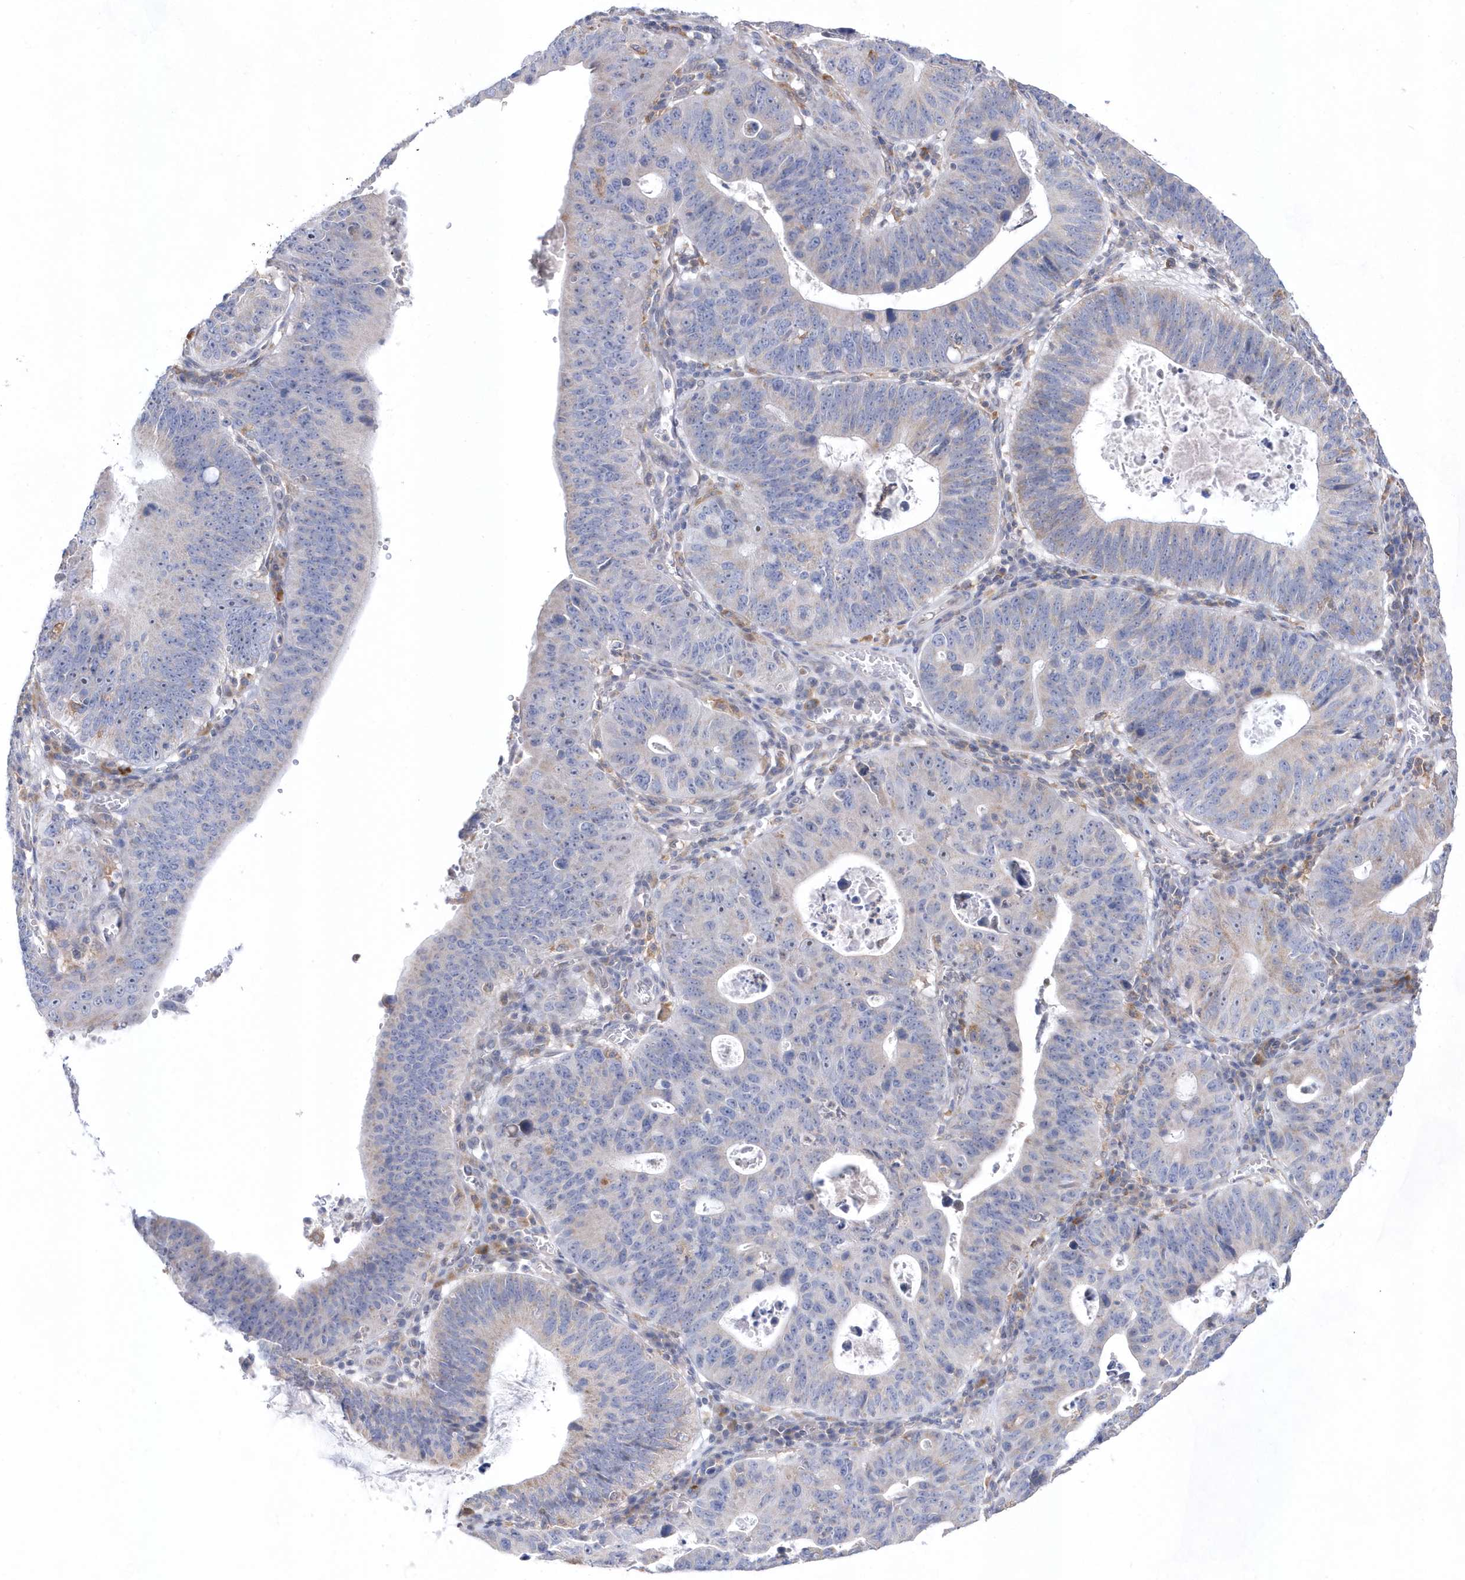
{"staining": {"intensity": "negative", "quantity": "none", "location": "none"}, "tissue": "stomach cancer", "cell_type": "Tumor cells", "image_type": "cancer", "snomed": [{"axis": "morphology", "description": "Adenocarcinoma, NOS"}, {"axis": "topography", "description": "Stomach"}], "caption": "Immunohistochemistry photomicrograph of neoplastic tissue: human adenocarcinoma (stomach) stained with DAB (3,3'-diaminobenzidine) reveals no significant protein positivity in tumor cells.", "gene": "BDH2", "patient": {"sex": "male", "age": 59}}